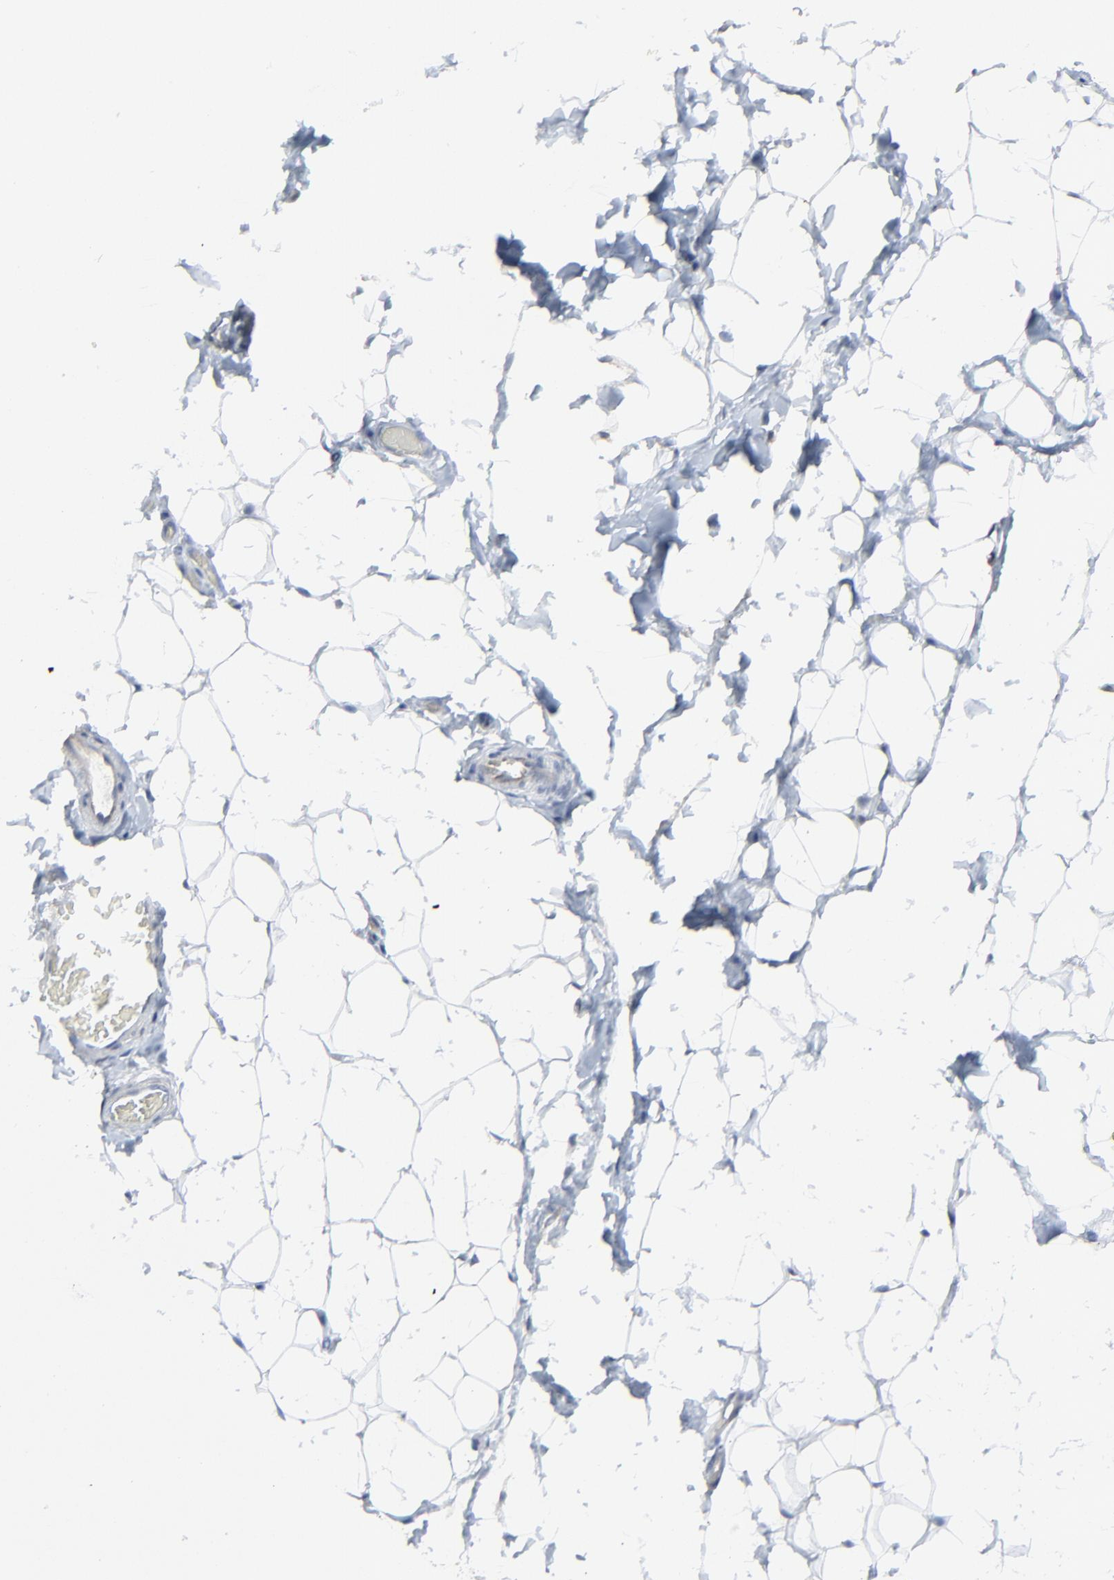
{"staining": {"intensity": "negative", "quantity": "none", "location": "none"}, "tissue": "adipose tissue", "cell_type": "Adipocytes", "image_type": "normal", "snomed": [{"axis": "morphology", "description": "Normal tissue, NOS"}, {"axis": "topography", "description": "Soft tissue"}], "caption": "Immunohistochemistry of unremarkable human adipose tissue shows no staining in adipocytes.", "gene": "BIRC3", "patient": {"sex": "male", "age": 26}}